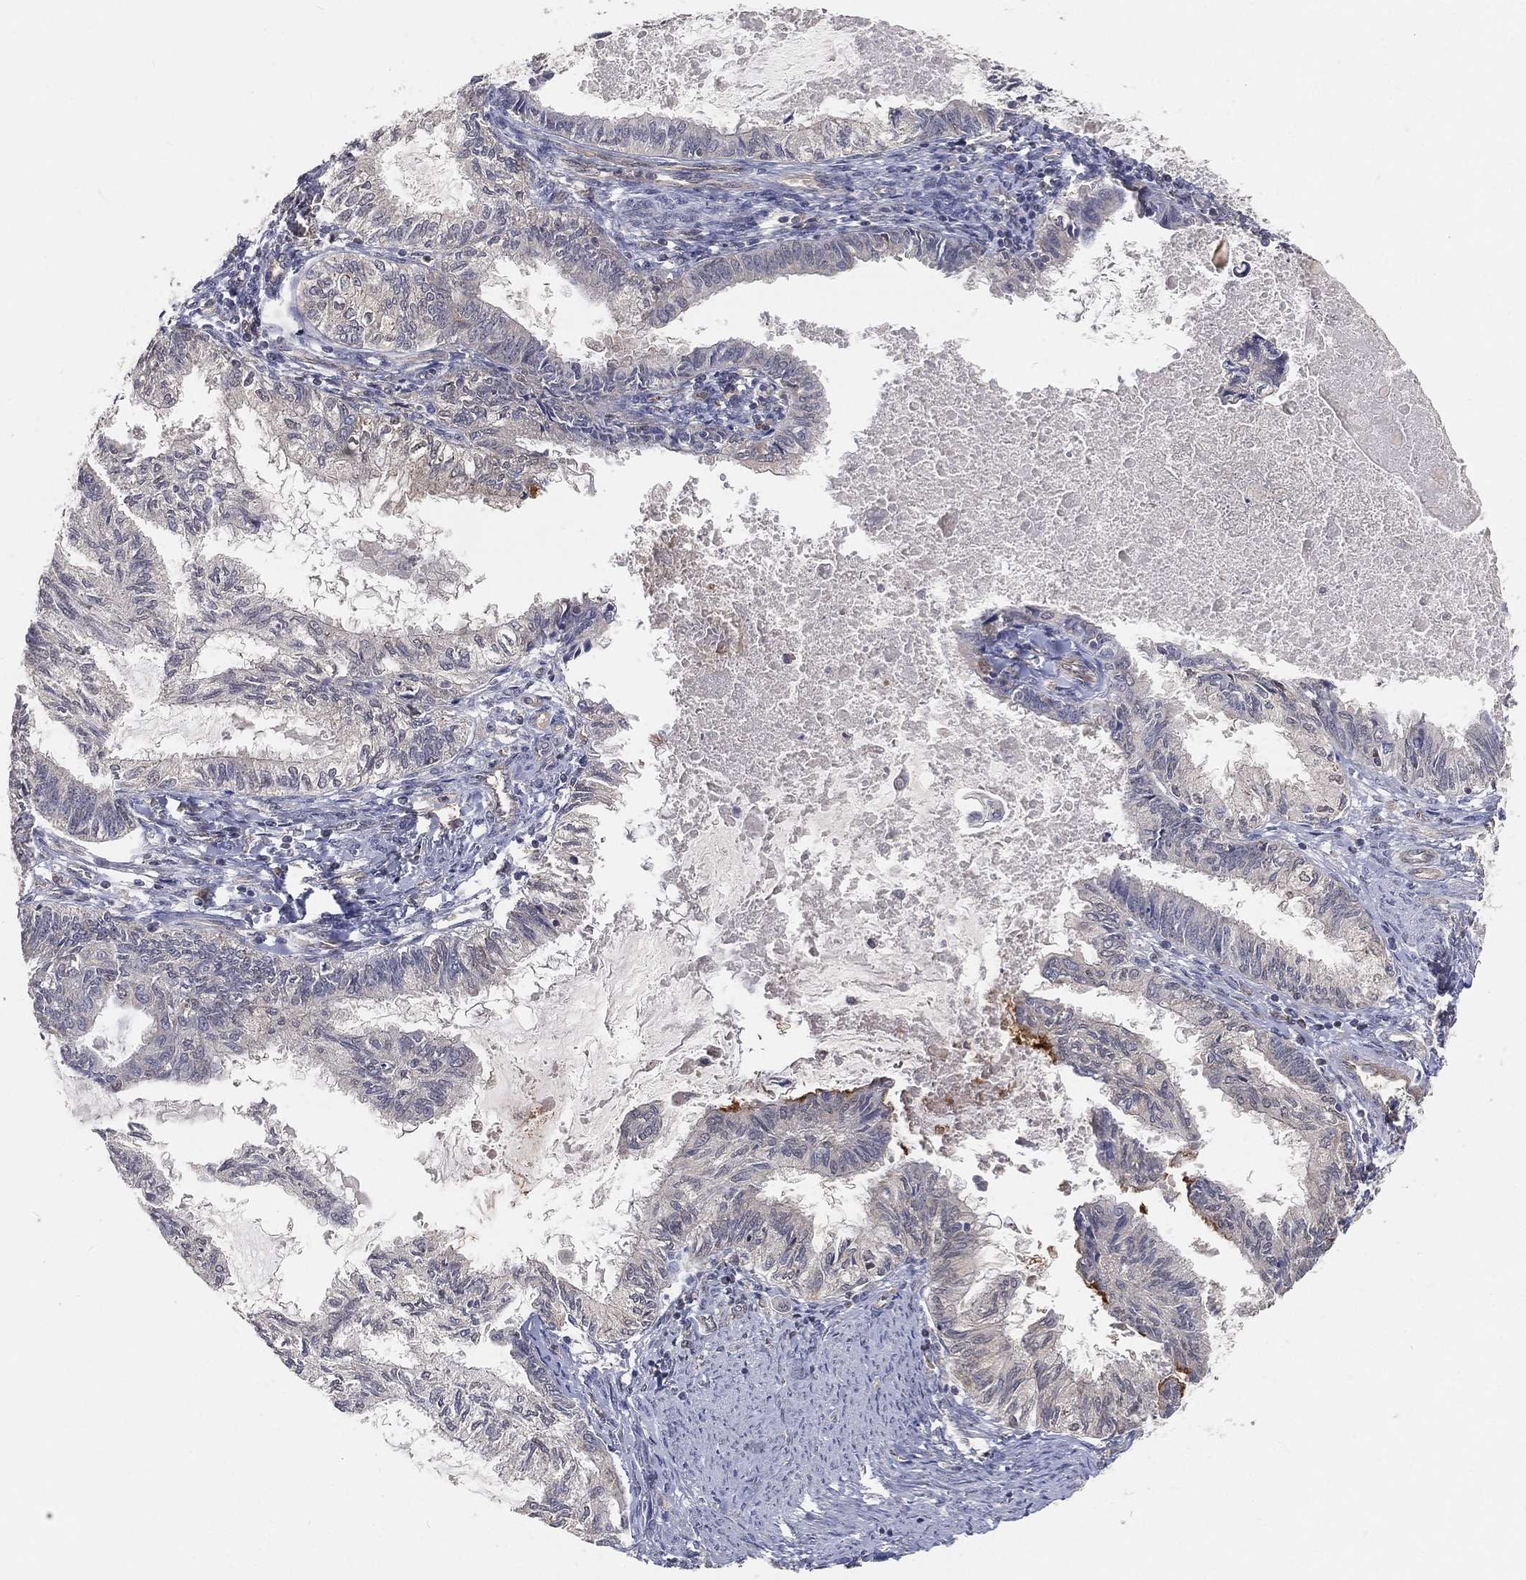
{"staining": {"intensity": "negative", "quantity": "none", "location": "none"}, "tissue": "endometrial cancer", "cell_type": "Tumor cells", "image_type": "cancer", "snomed": [{"axis": "morphology", "description": "Adenocarcinoma, NOS"}, {"axis": "topography", "description": "Endometrium"}], "caption": "An image of human endometrial cancer is negative for staining in tumor cells.", "gene": "MAPK1", "patient": {"sex": "female", "age": 86}}